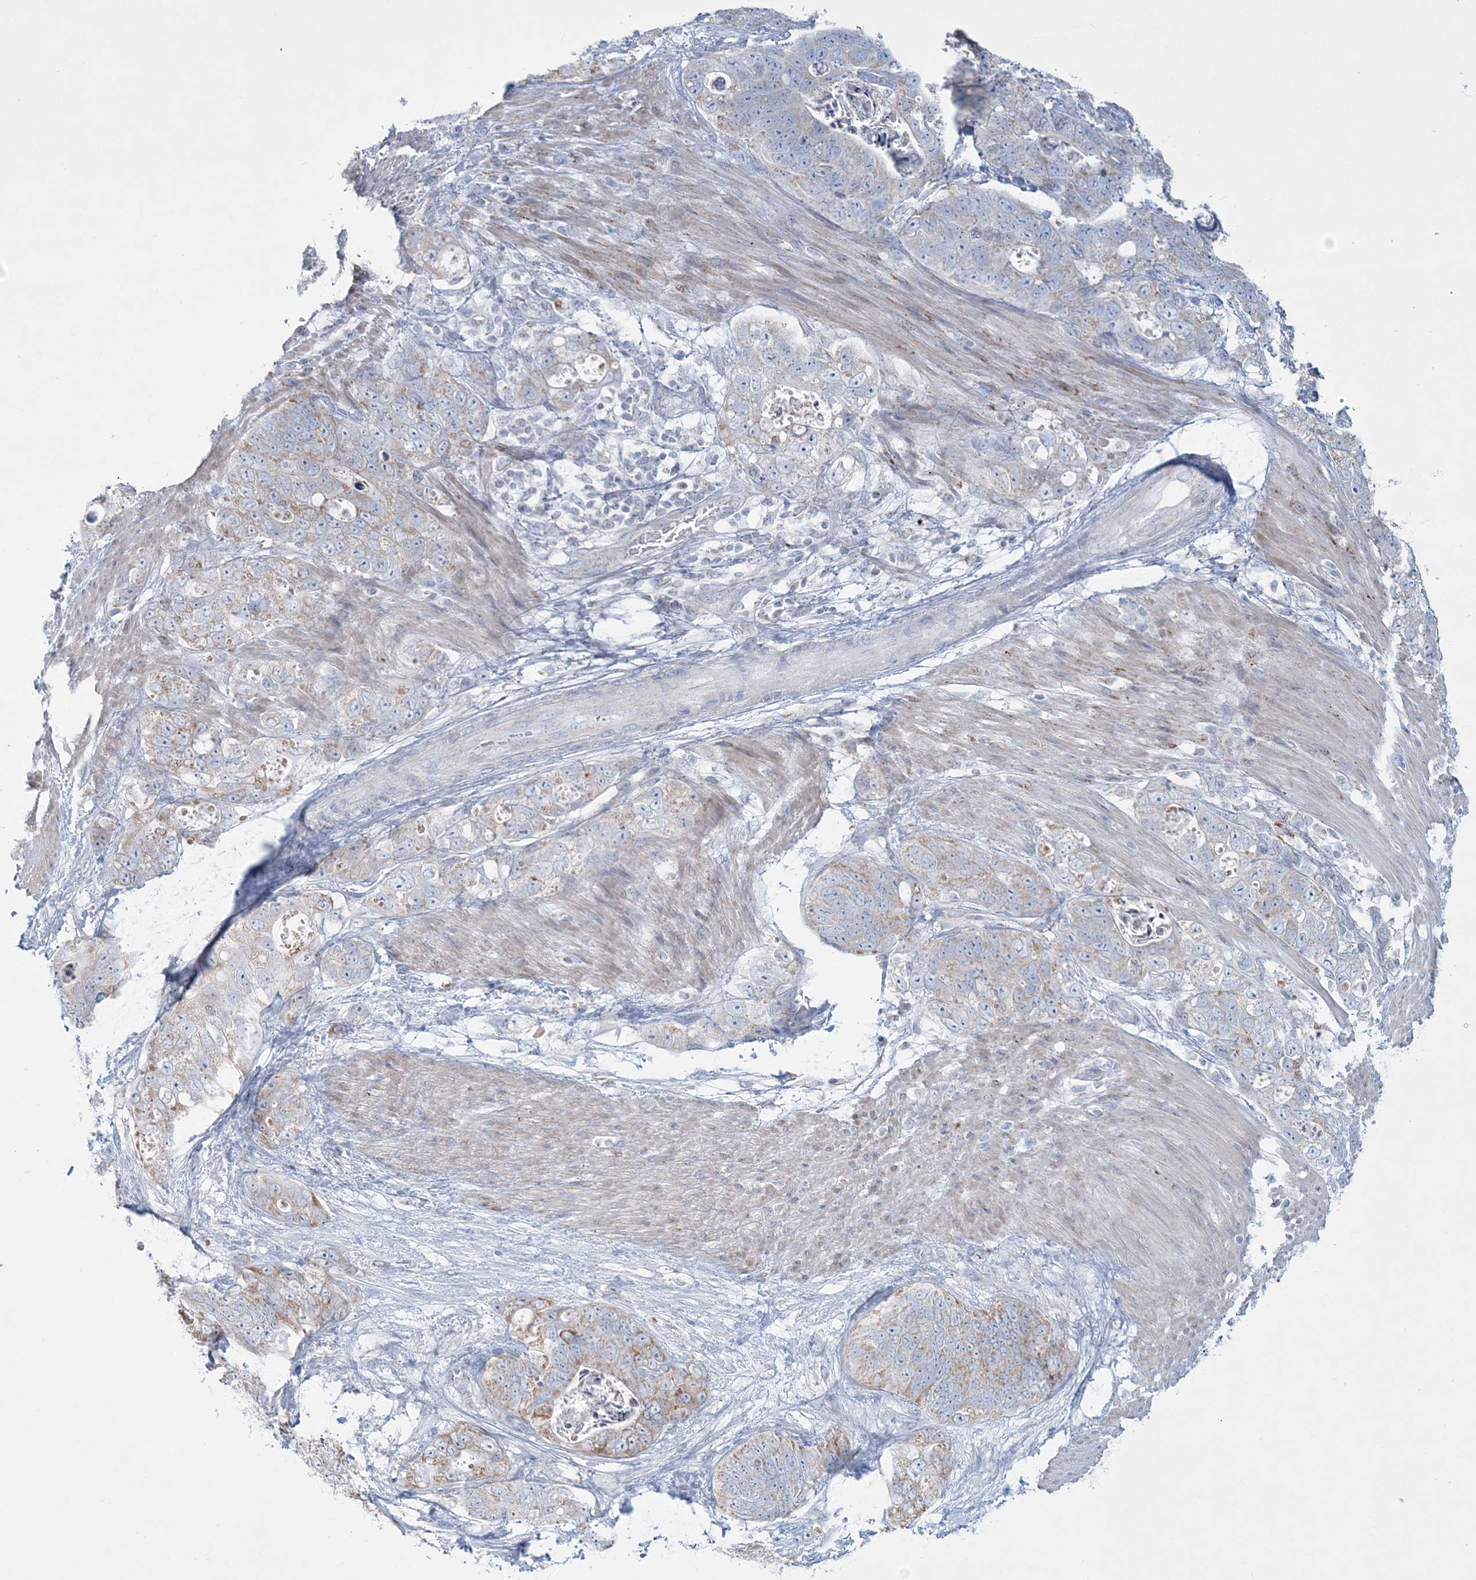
{"staining": {"intensity": "weak", "quantity": "25%-75%", "location": "cytoplasmic/membranous"}, "tissue": "stomach cancer", "cell_type": "Tumor cells", "image_type": "cancer", "snomed": [{"axis": "morphology", "description": "Normal tissue, NOS"}, {"axis": "morphology", "description": "Adenocarcinoma, NOS"}, {"axis": "topography", "description": "Stomach"}], "caption": "Immunohistochemistry photomicrograph of adenocarcinoma (stomach) stained for a protein (brown), which reveals low levels of weak cytoplasmic/membranous positivity in about 25%-75% of tumor cells.", "gene": "TBC1D7", "patient": {"sex": "female", "age": 89}}